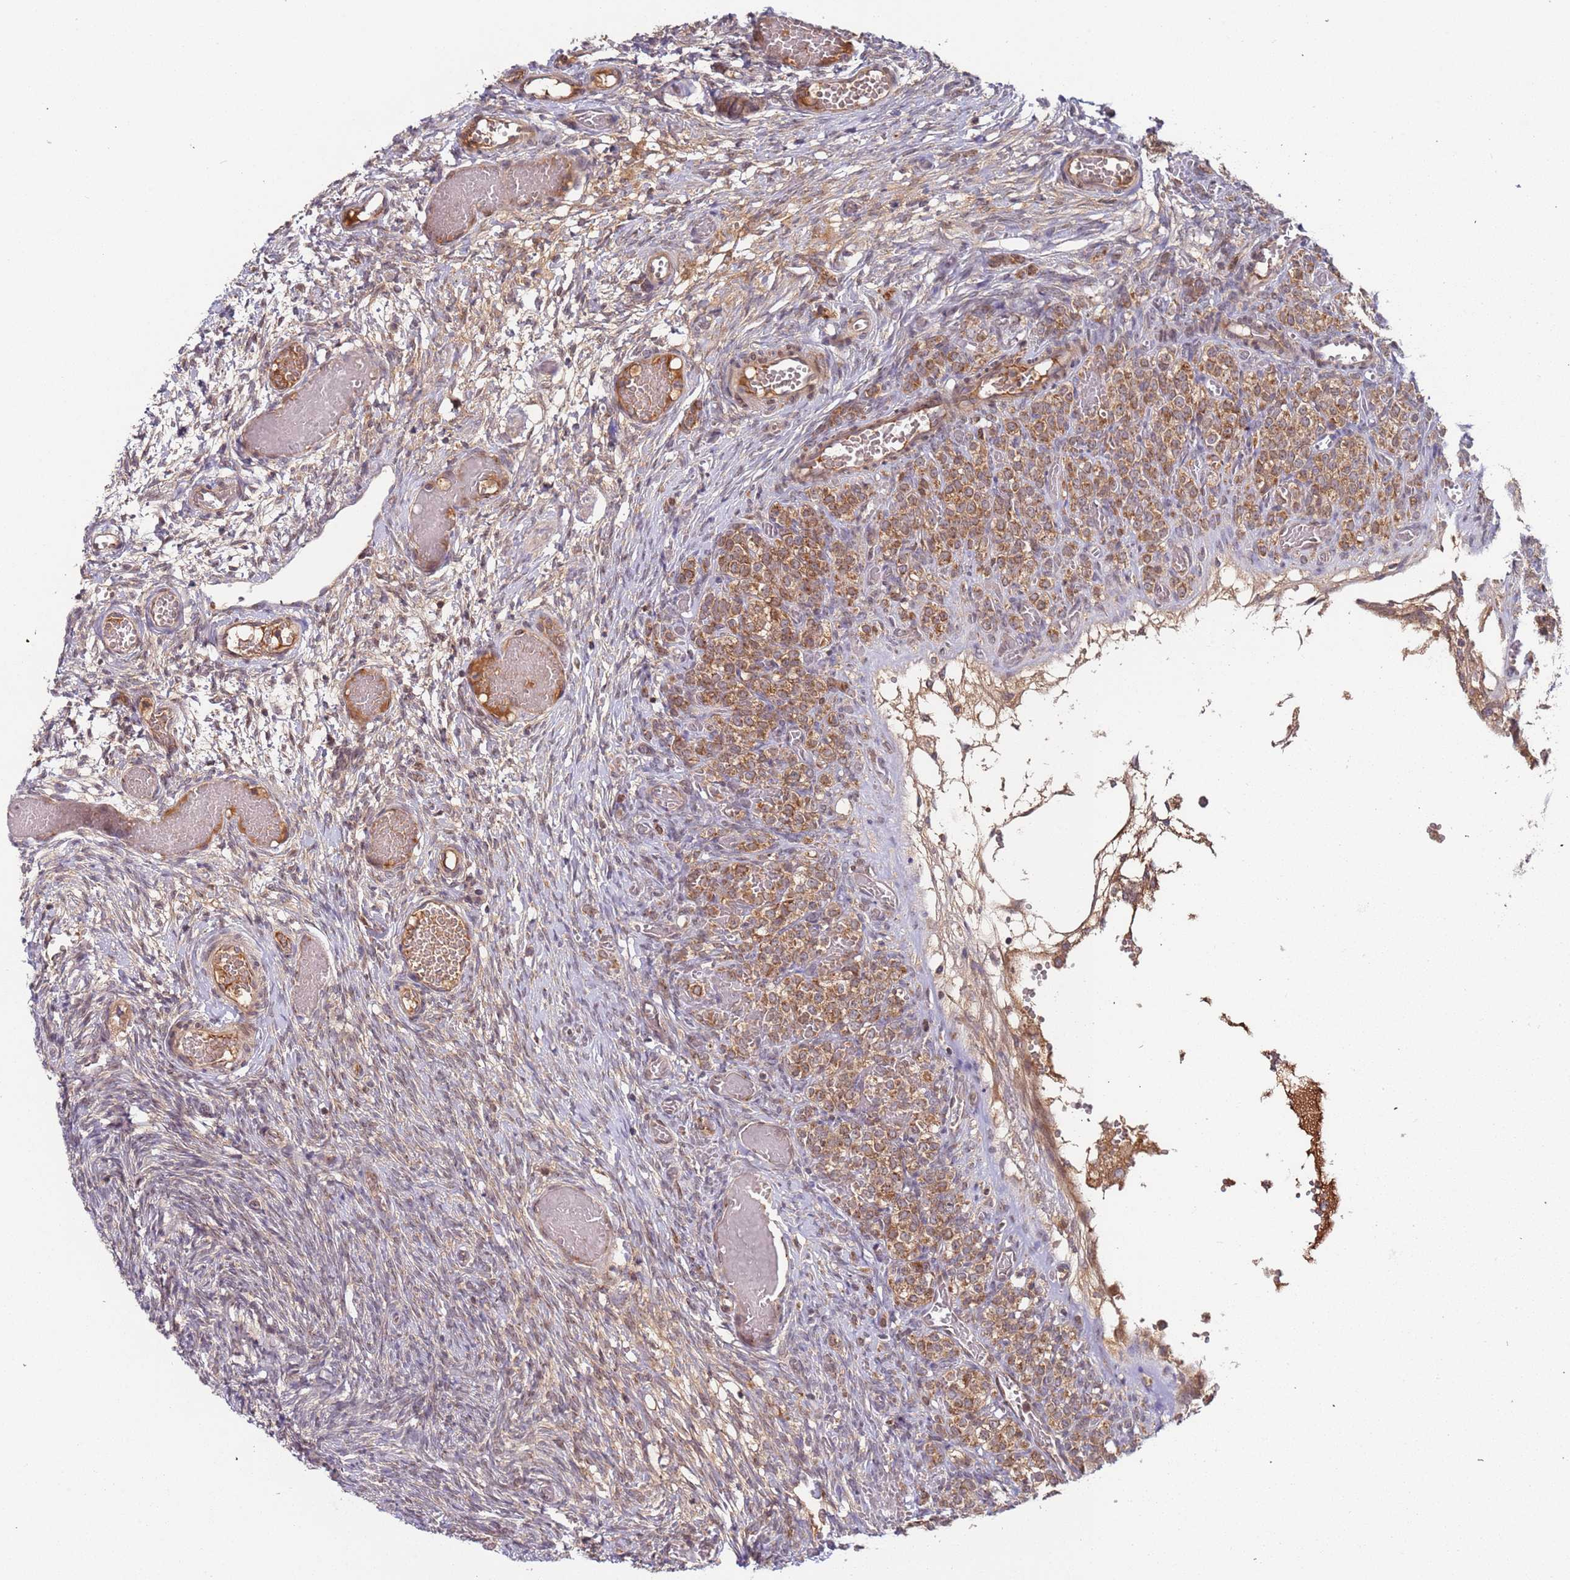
{"staining": {"intensity": "moderate", "quantity": ">75%", "location": "cytoplasmic/membranous"}, "tissue": "ovary", "cell_type": "Follicle cells", "image_type": "normal", "snomed": [{"axis": "morphology", "description": "Adenocarcinoma, NOS"}, {"axis": "topography", "description": "Endometrium"}], "caption": "Immunohistochemistry (IHC) of benign human ovary reveals medium levels of moderate cytoplasmic/membranous positivity in approximately >75% of follicle cells. (brown staining indicates protein expression, while blue staining denotes nuclei).", "gene": "OR5A2", "patient": {"sex": "female", "age": 32}}